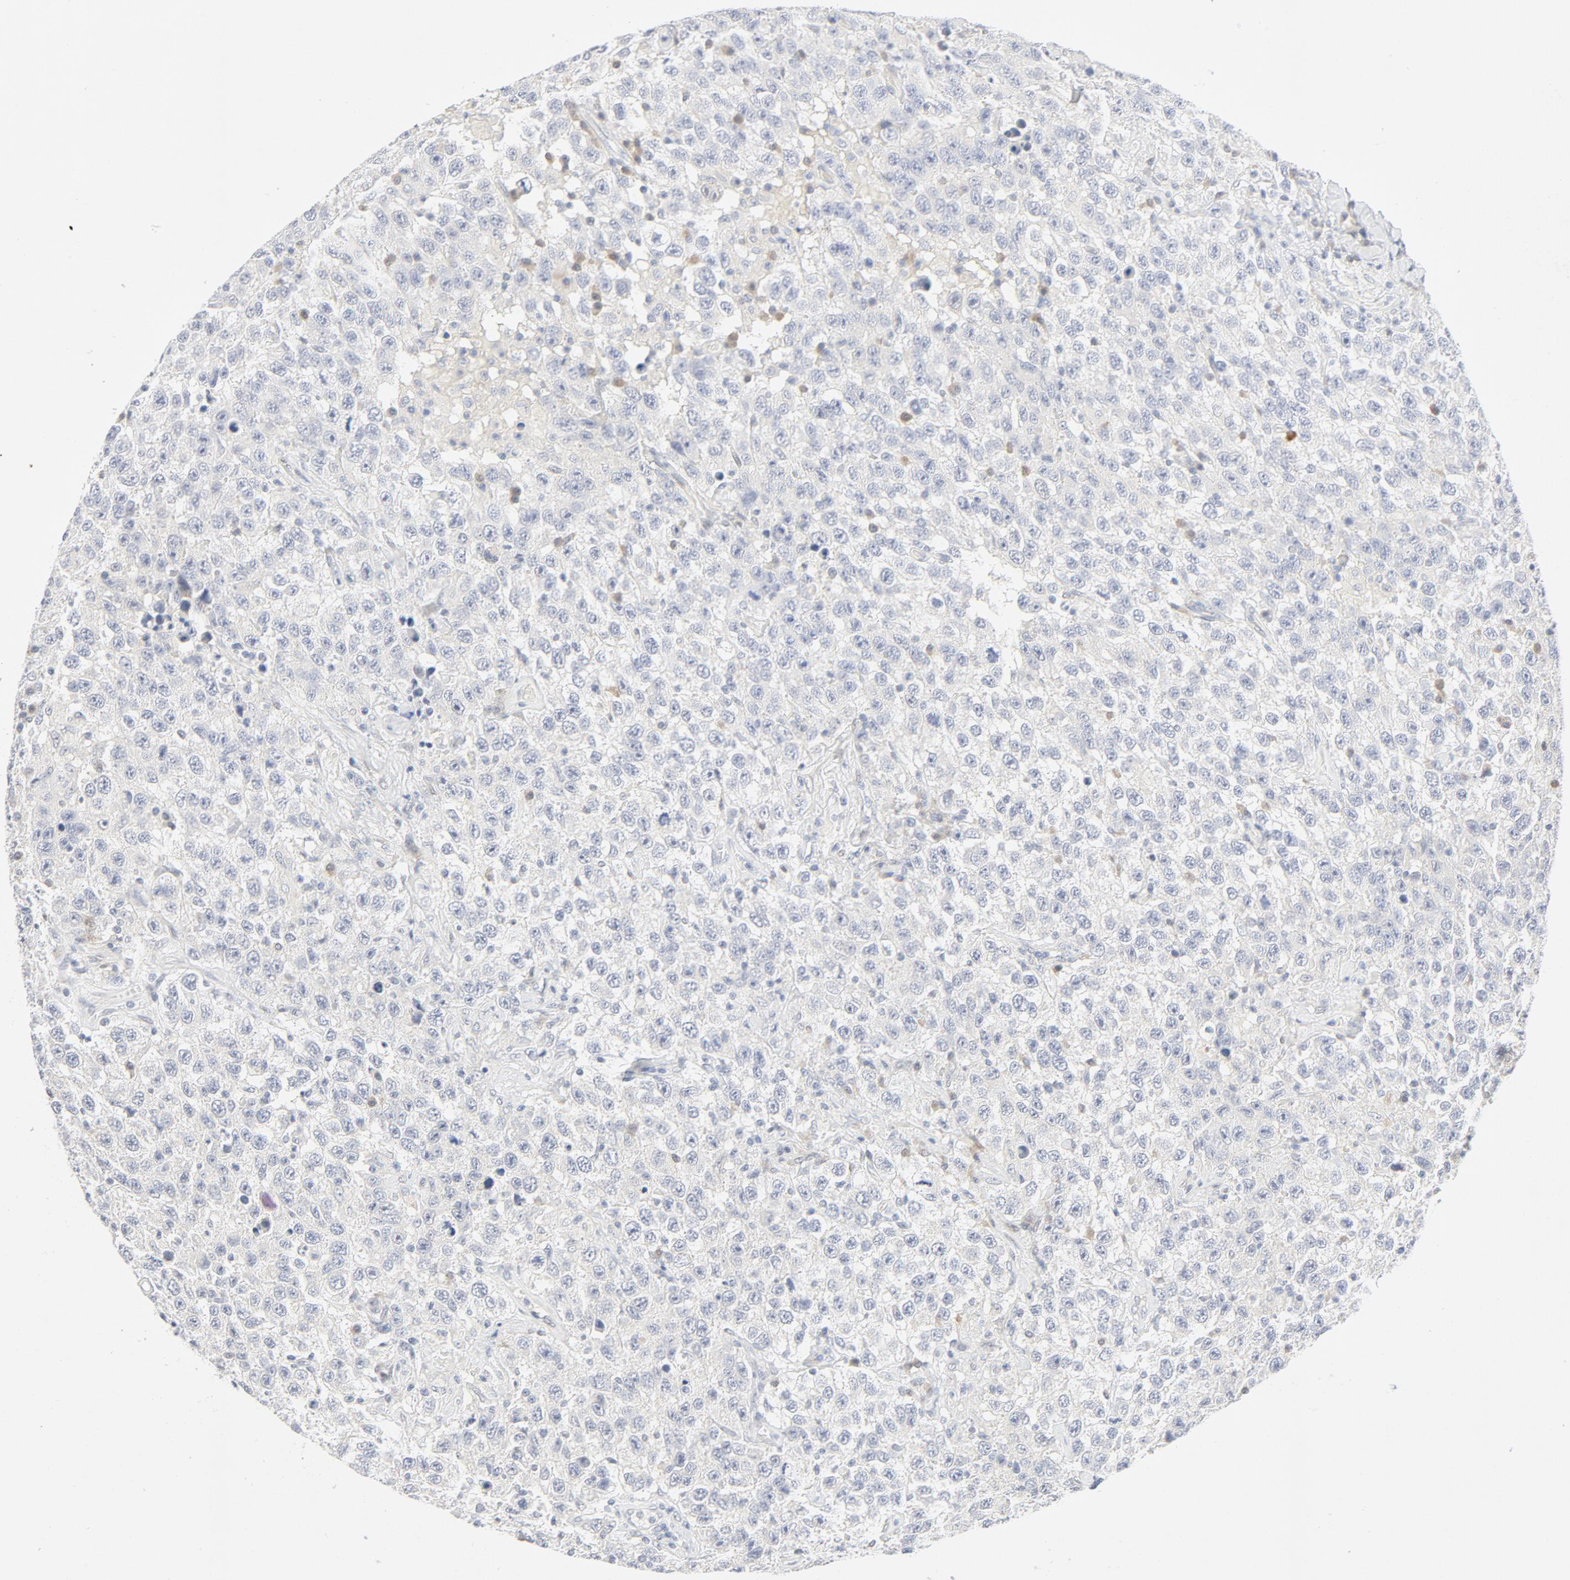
{"staining": {"intensity": "negative", "quantity": "none", "location": "none"}, "tissue": "testis cancer", "cell_type": "Tumor cells", "image_type": "cancer", "snomed": [{"axis": "morphology", "description": "Seminoma, NOS"}, {"axis": "topography", "description": "Testis"}], "caption": "Tumor cells show no significant expression in testis cancer (seminoma).", "gene": "PGM1", "patient": {"sex": "male", "age": 41}}